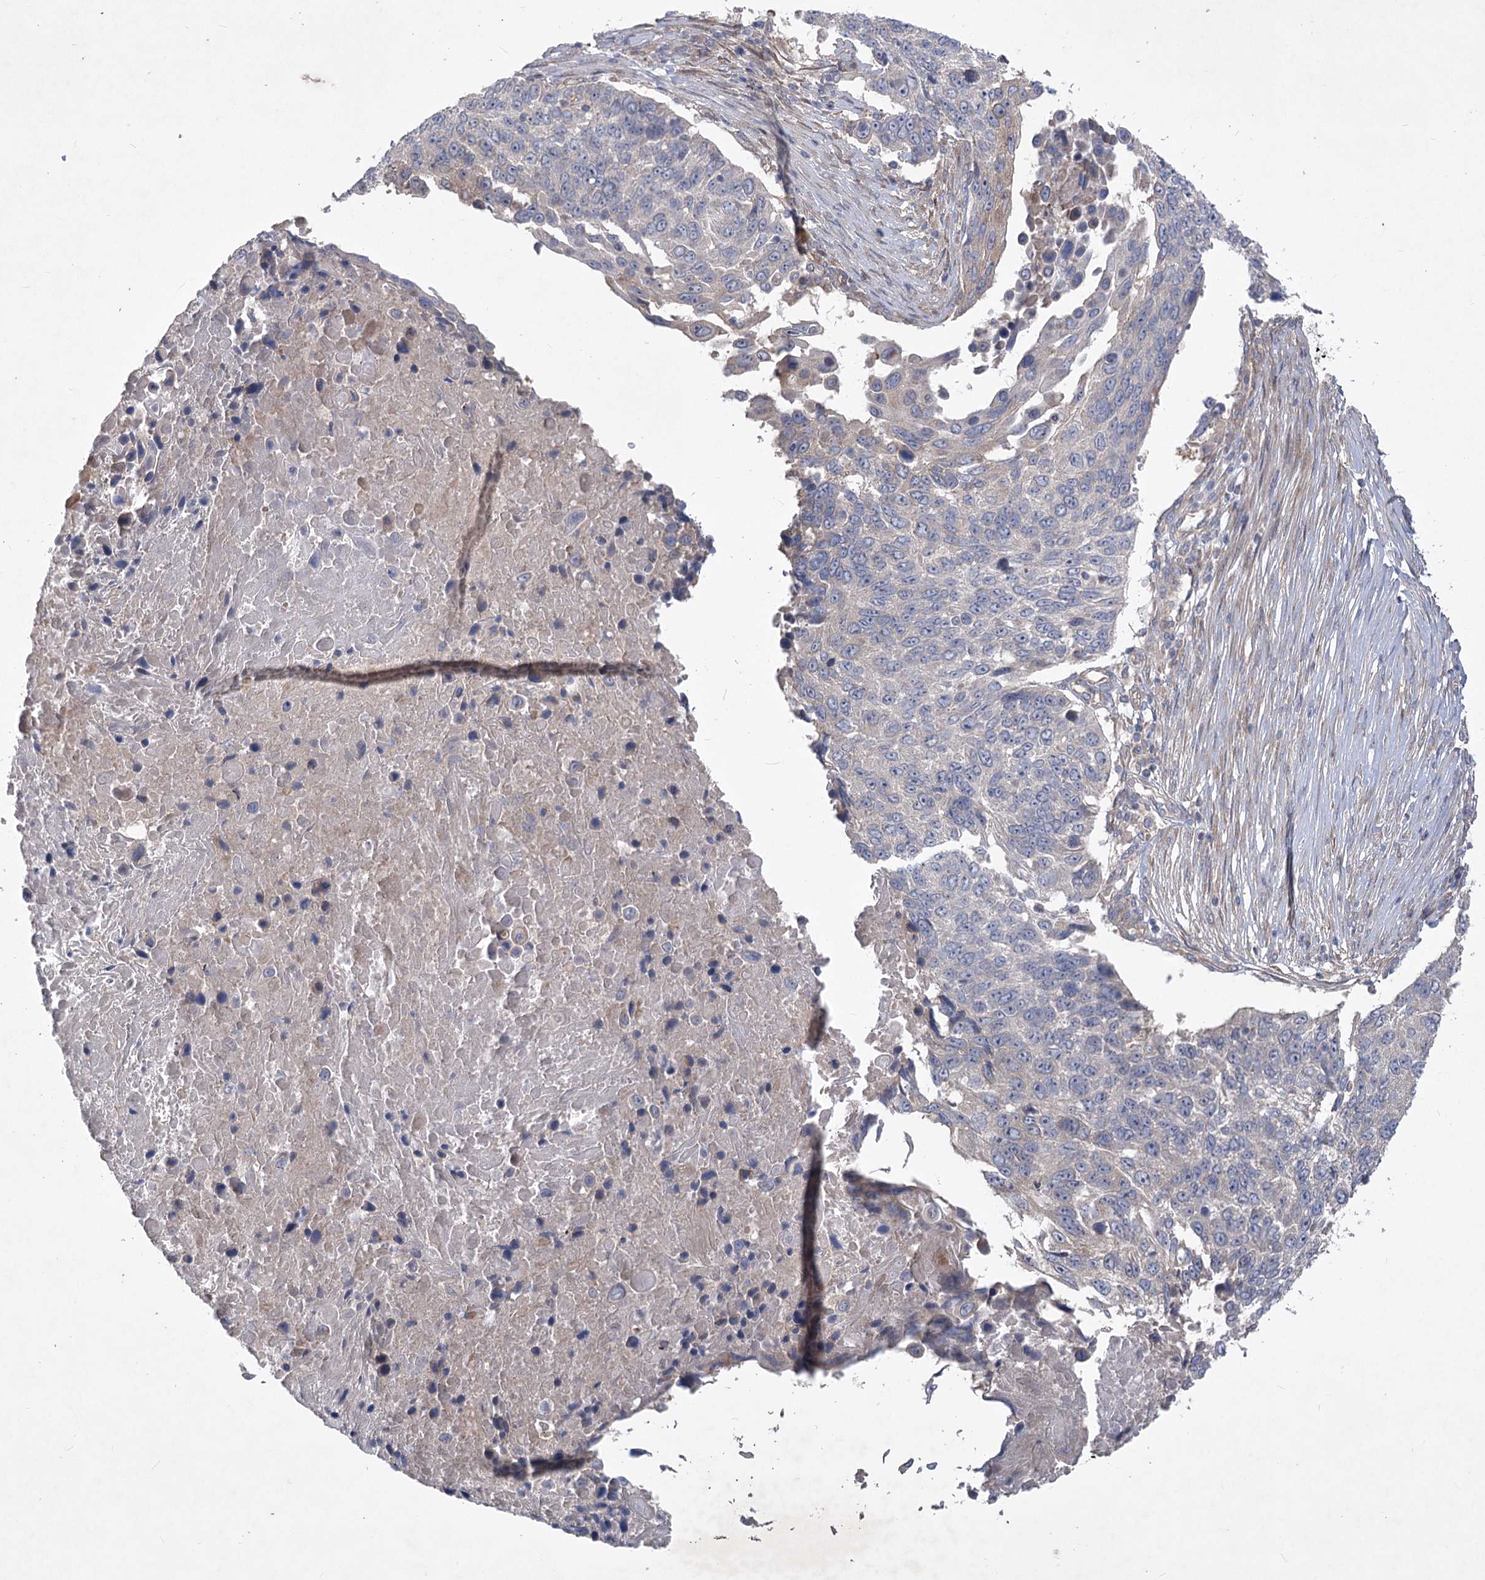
{"staining": {"intensity": "negative", "quantity": "none", "location": "none"}, "tissue": "lung cancer", "cell_type": "Tumor cells", "image_type": "cancer", "snomed": [{"axis": "morphology", "description": "Squamous cell carcinoma, NOS"}, {"axis": "topography", "description": "Lung"}], "caption": "Lung cancer was stained to show a protein in brown. There is no significant staining in tumor cells. Brightfield microscopy of IHC stained with DAB (brown) and hematoxylin (blue), captured at high magnification.", "gene": "RIN2", "patient": {"sex": "male", "age": 66}}